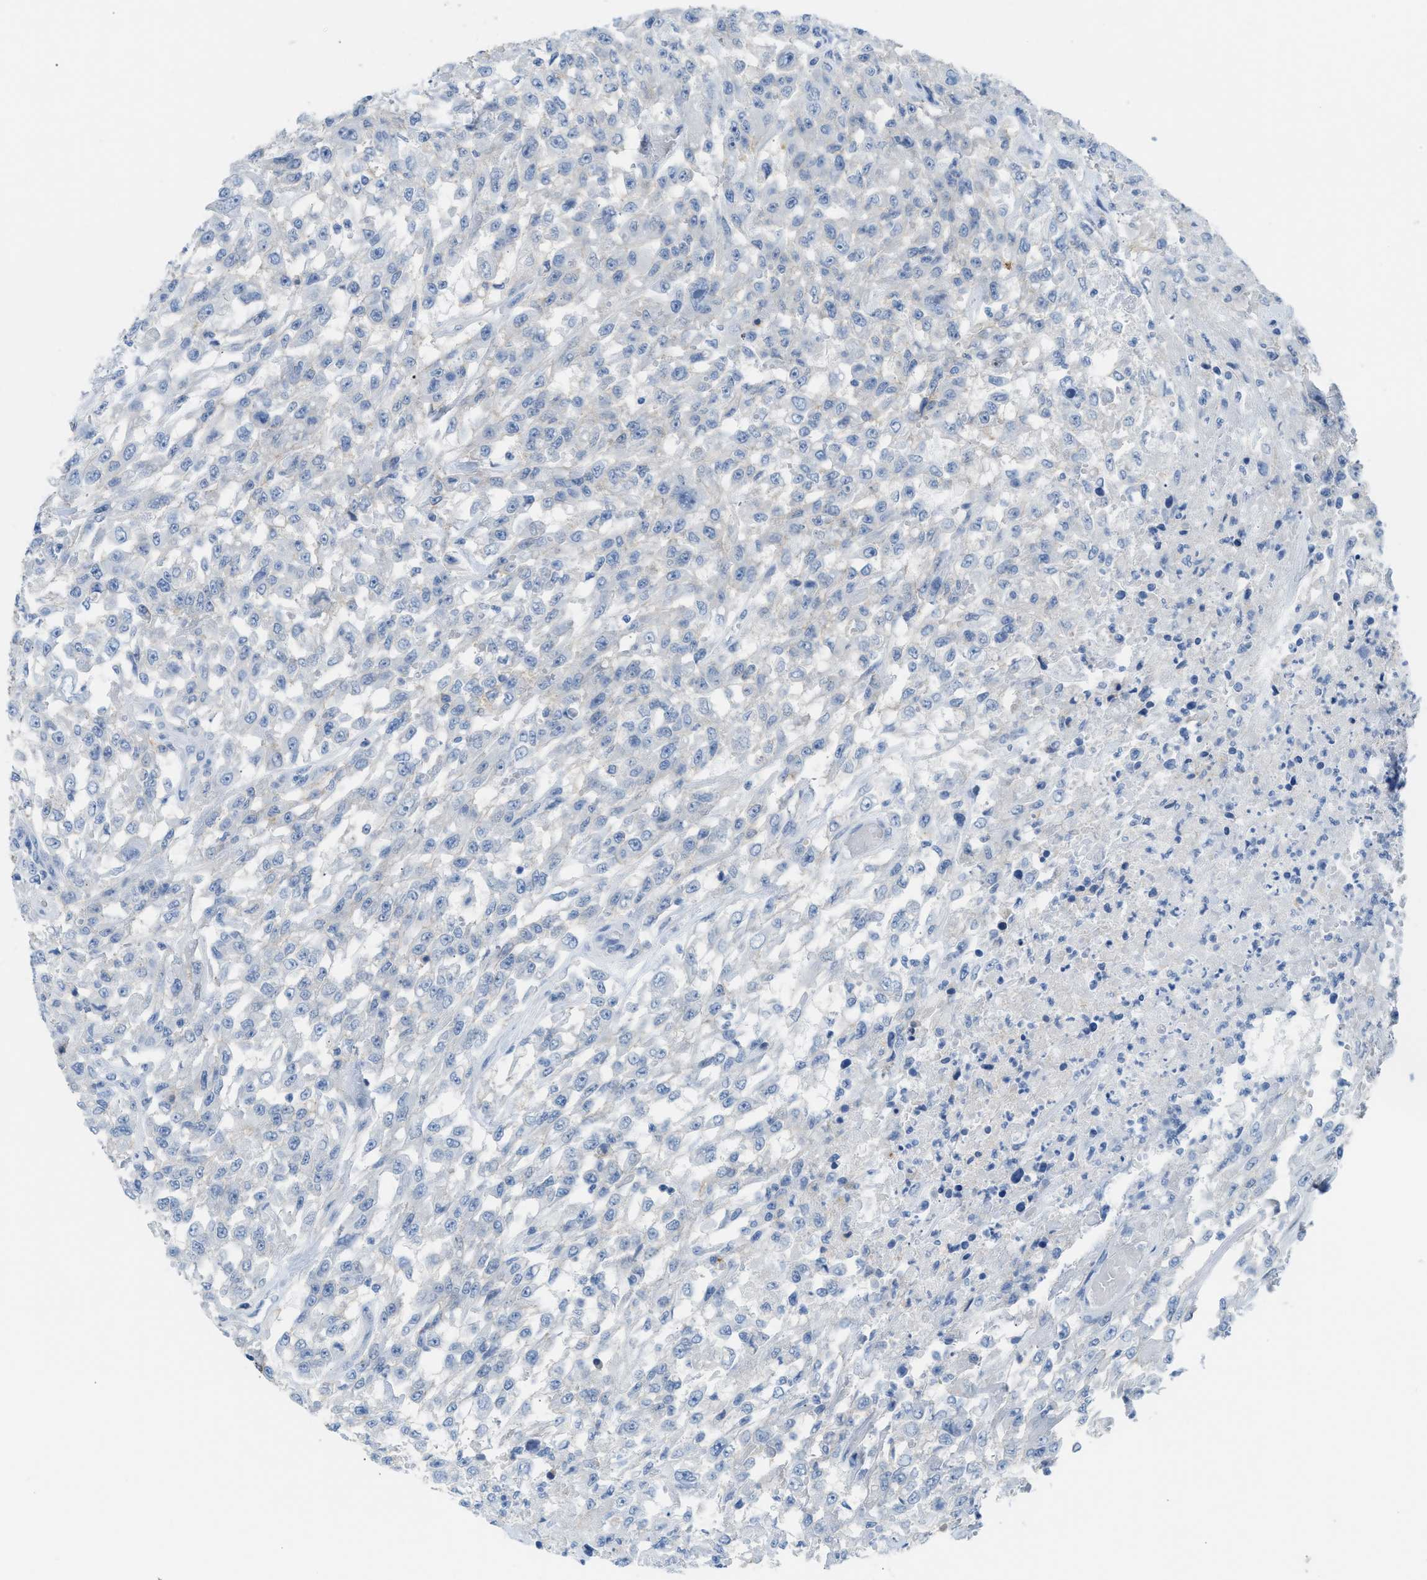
{"staining": {"intensity": "negative", "quantity": "none", "location": "none"}, "tissue": "urothelial cancer", "cell_type": "Tumor cells", "image_type": "cancer", "snomed": [{"axis": "morphology", "description": "Urothelial carcinoma, High grade"}, {"axis": "topography", "description": "Urinary bladder"}], "caption": "Human urothelial cancer stained for a protein using immunohistochemistry exhibits no staining in tumor cells.", "gene": "ERBB2", "patient": {"sex": "male", "age": 46}}